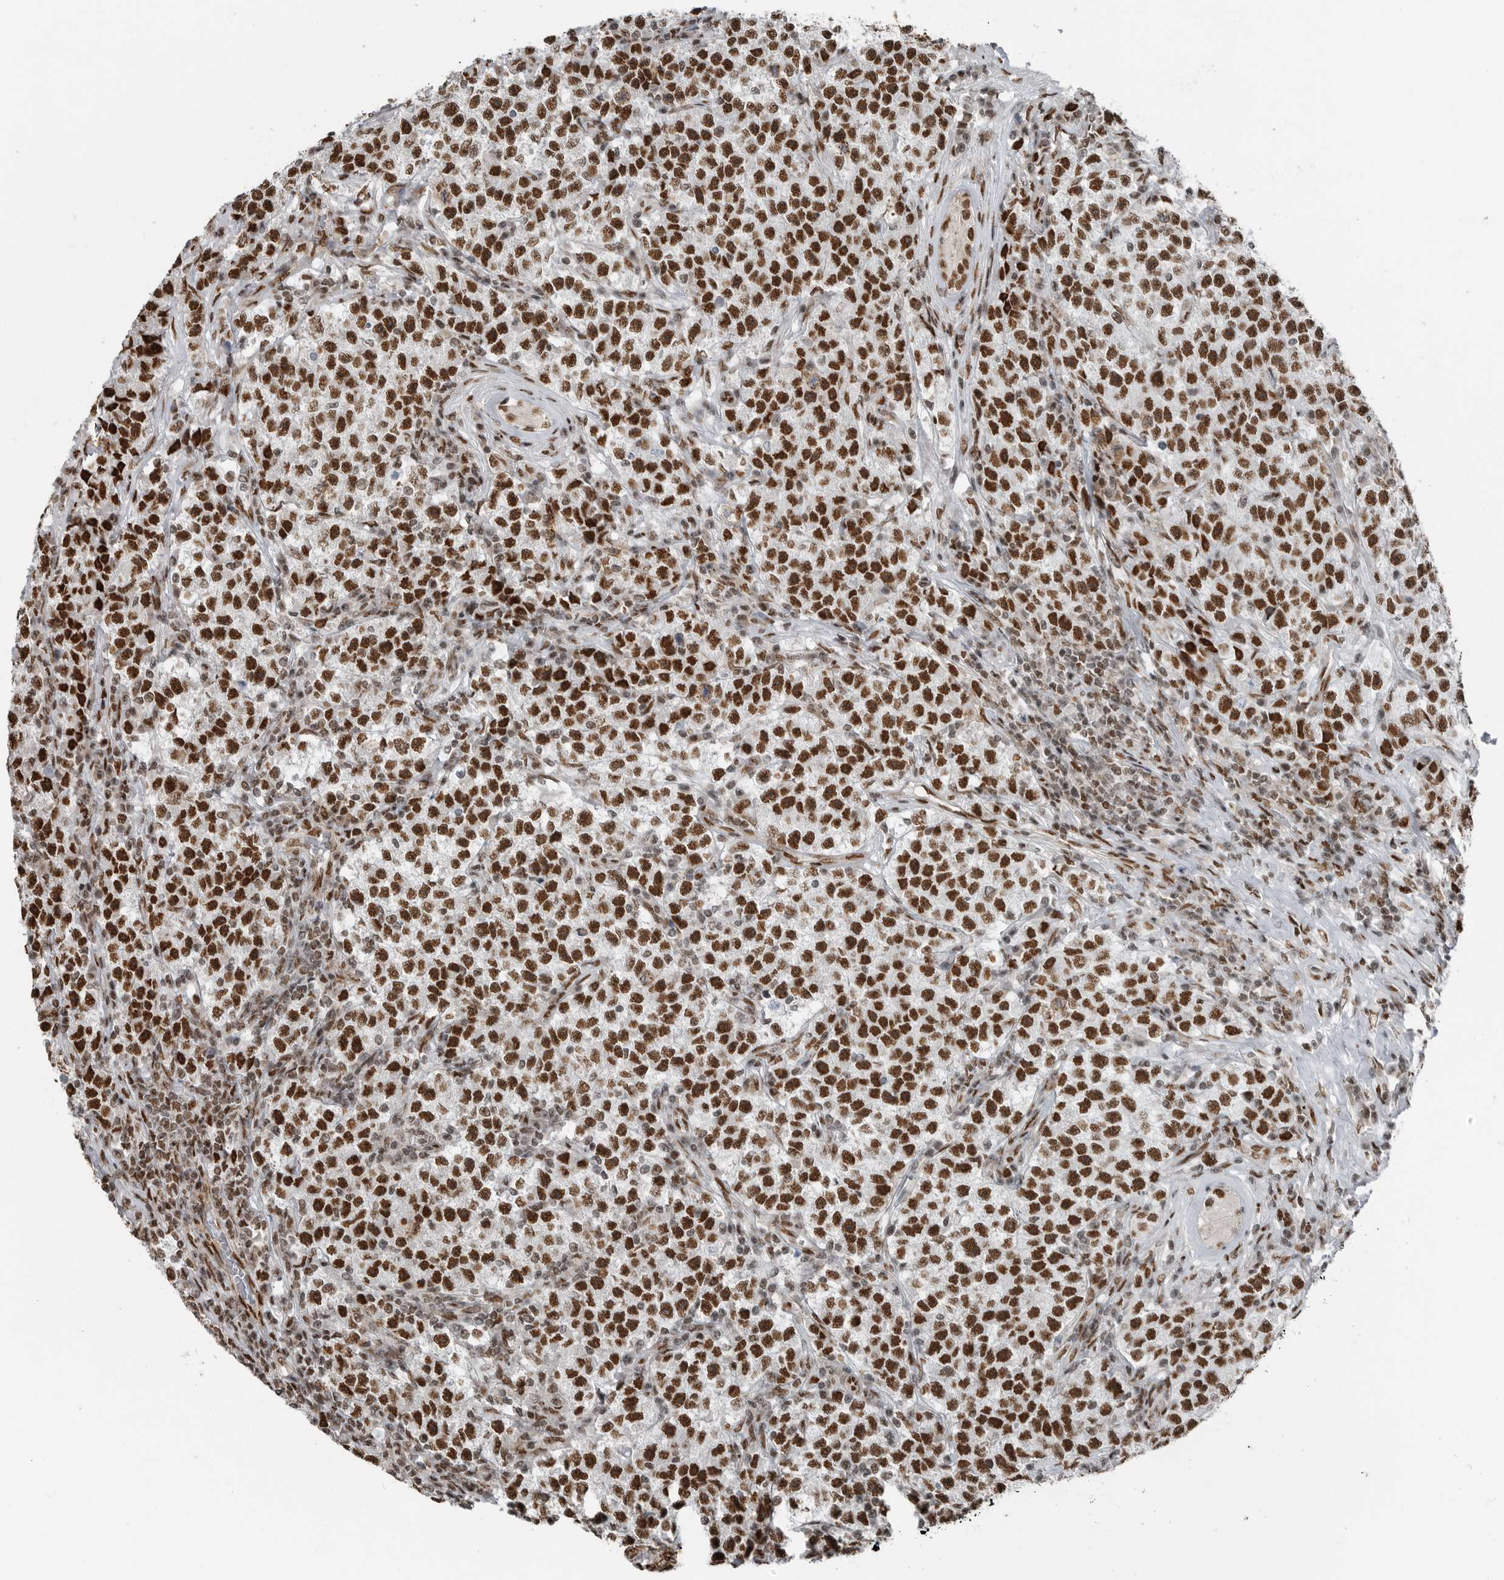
{"staining": {"intensity": "strong", "quantity": ">75%", "location": "nuclear"}, "tissue": "testis cancer", "cell_type": "Tumor cells", "image_type": "cancer", "snomed": [{"axis": "morphology", "description": "Seminoma, NOS"}, {"axis": "topography", "description": "Testis"}], "caption": "Seminoma (testis) tissue exhibits strong nuclear expression in approximately >75% of tumor cells", "gene": "BLZF1", "patient": {"sex": "male", "age": 22}}